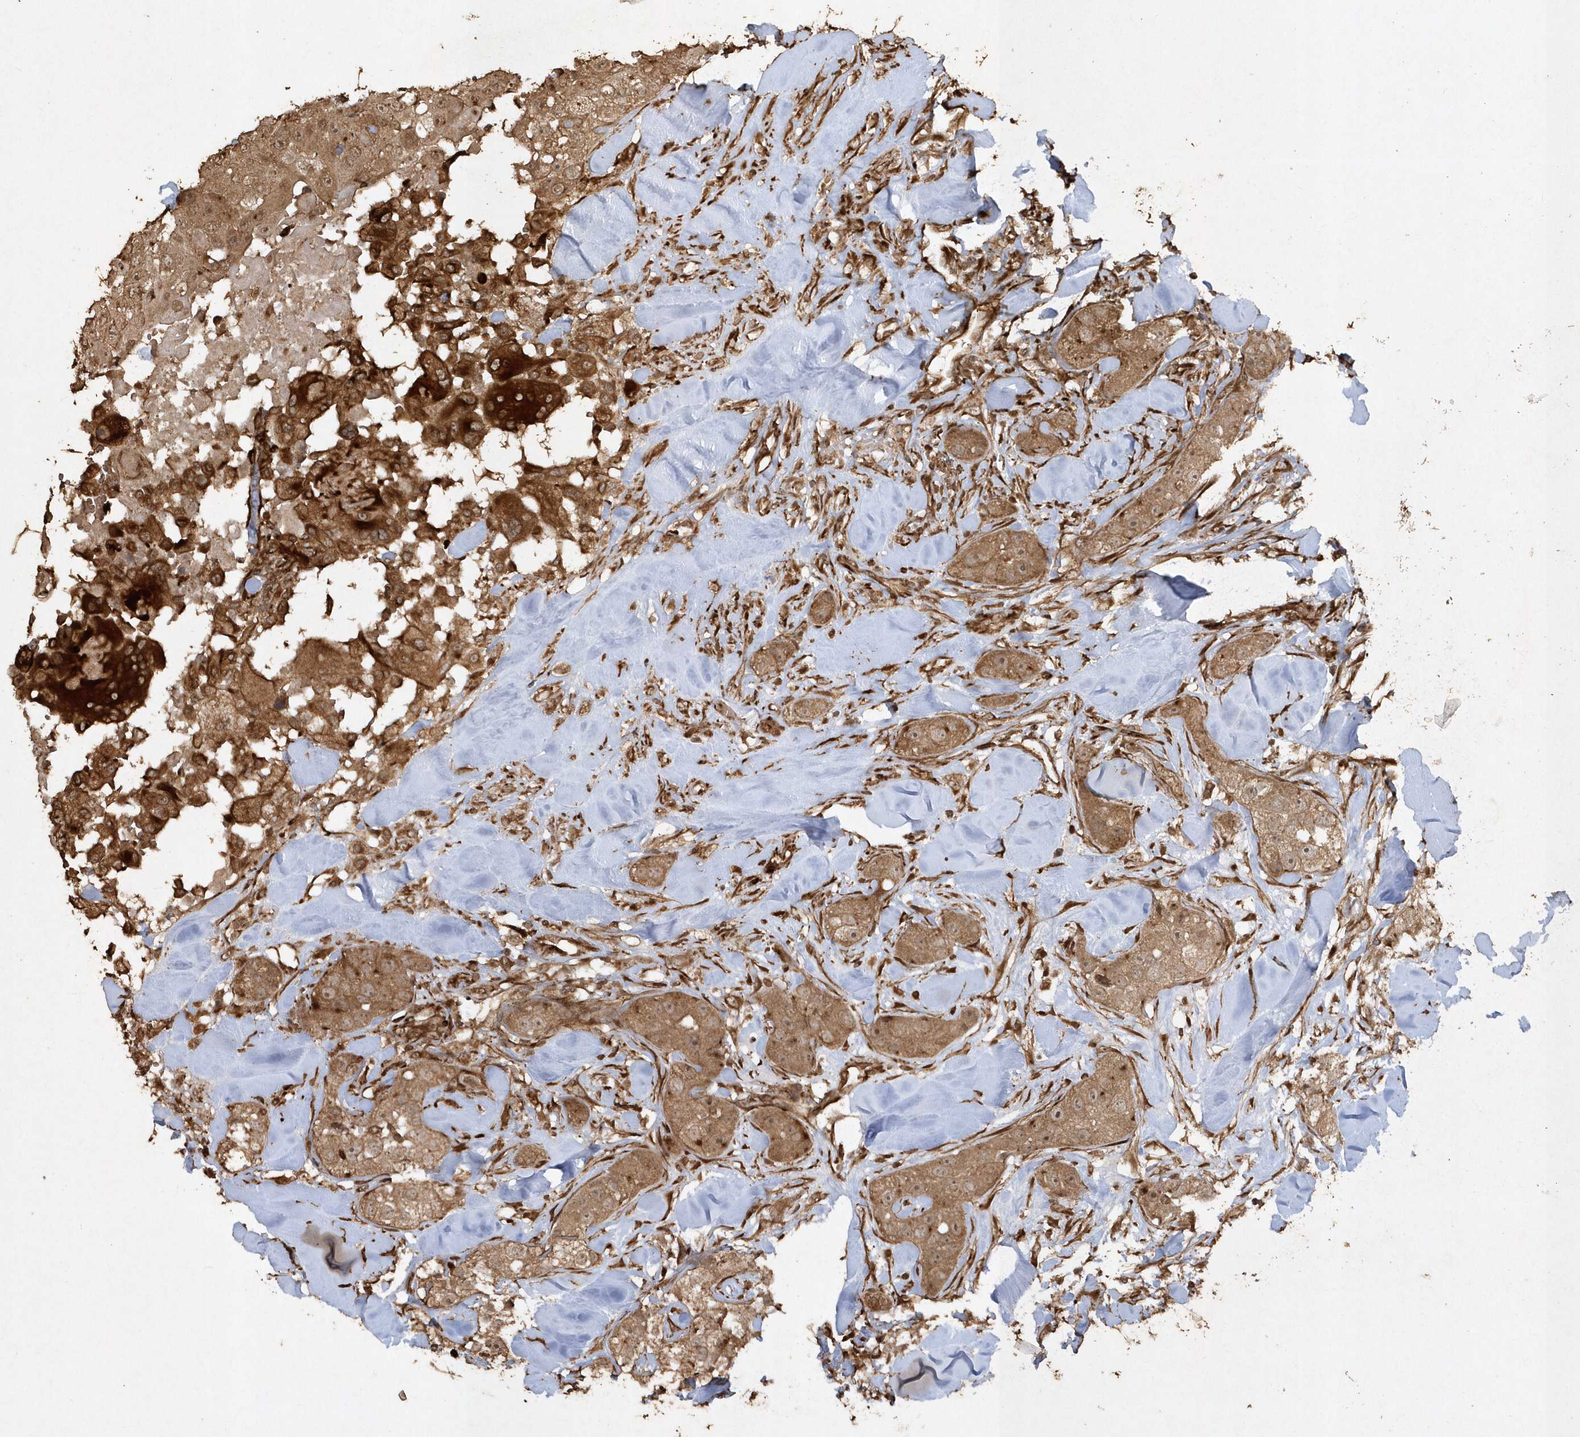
{"staining": {"intensity": "moderate", "quantity": ">75%", "location": "cytoplasmic/membranous"}, "tissue": "head and neck cancer", "cell_type": "Tumor cells", "image_type": "cancer", "snomed": [{"axis": "morphology", "description": "Normal tissue, NOS"}, {"axis": "morphology", "description": "Squamous cell carcinoma, NOS"}, {"axis": "topography", "description": "Skeletal muscle"}, {"axis": "topography", "description": "Head-Neck"}], "caption": "High-magnification brightfield microscopy of head and neck cancer (squamous cell carcinoma) stained with DAB (brown) and counterstained with hematoxylin (blue). tumor cells exhibit moderate cytoplasmic/membranous expression is appreciated in approximately>75% of cells.", "gene": "AVPI1", "patient": {"sex": "male", "age": 51}}